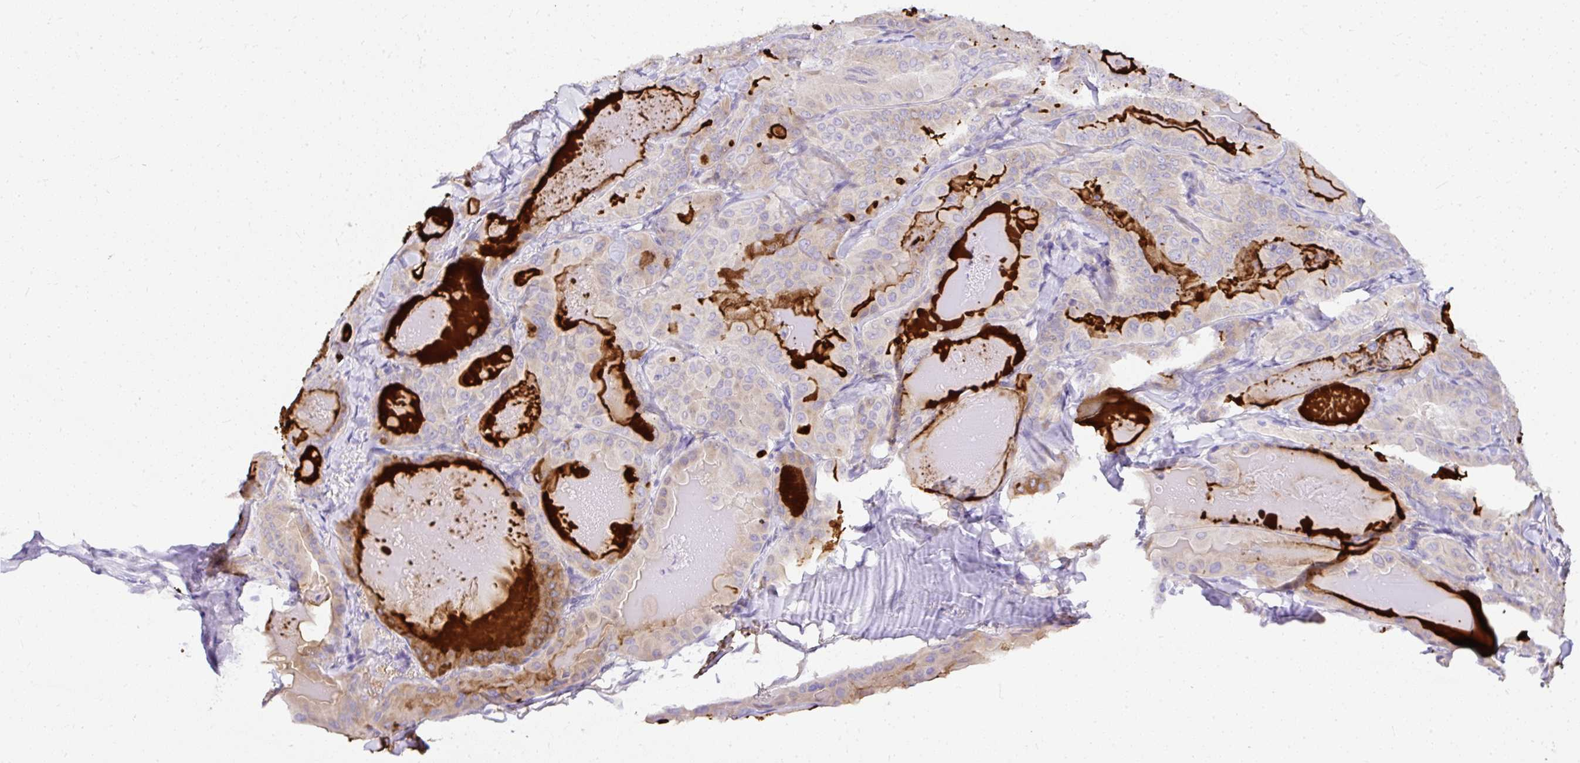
{"staining": {"intensity": "moderate", "quantity": "<25%", "location": "cytoplasmic/membranous"}, "tissue": "thyroid cancer", "cell_type": "Tumor cells", "image_type": "cancer", "snomed": [{"axis": "morphology", "description": "Papillary adenocarcinoma, NOS"}, {"axis": "topography", "description": "Thyroid gland"}], "caption": "Brown immunohistochemical staining in human papillary adenocarcinoma (thyroid) reveals moderate cytoplasmic/membranous expression in approximately <25% of tumor cells. The staining was performed using DAB to visualize the protein expression in brown, while the nuclei were stained in blue with hematoxylin (Magnification: 20x).", "gene": "DEPDC5", "patient": {"sex": "female", "age": 68}}